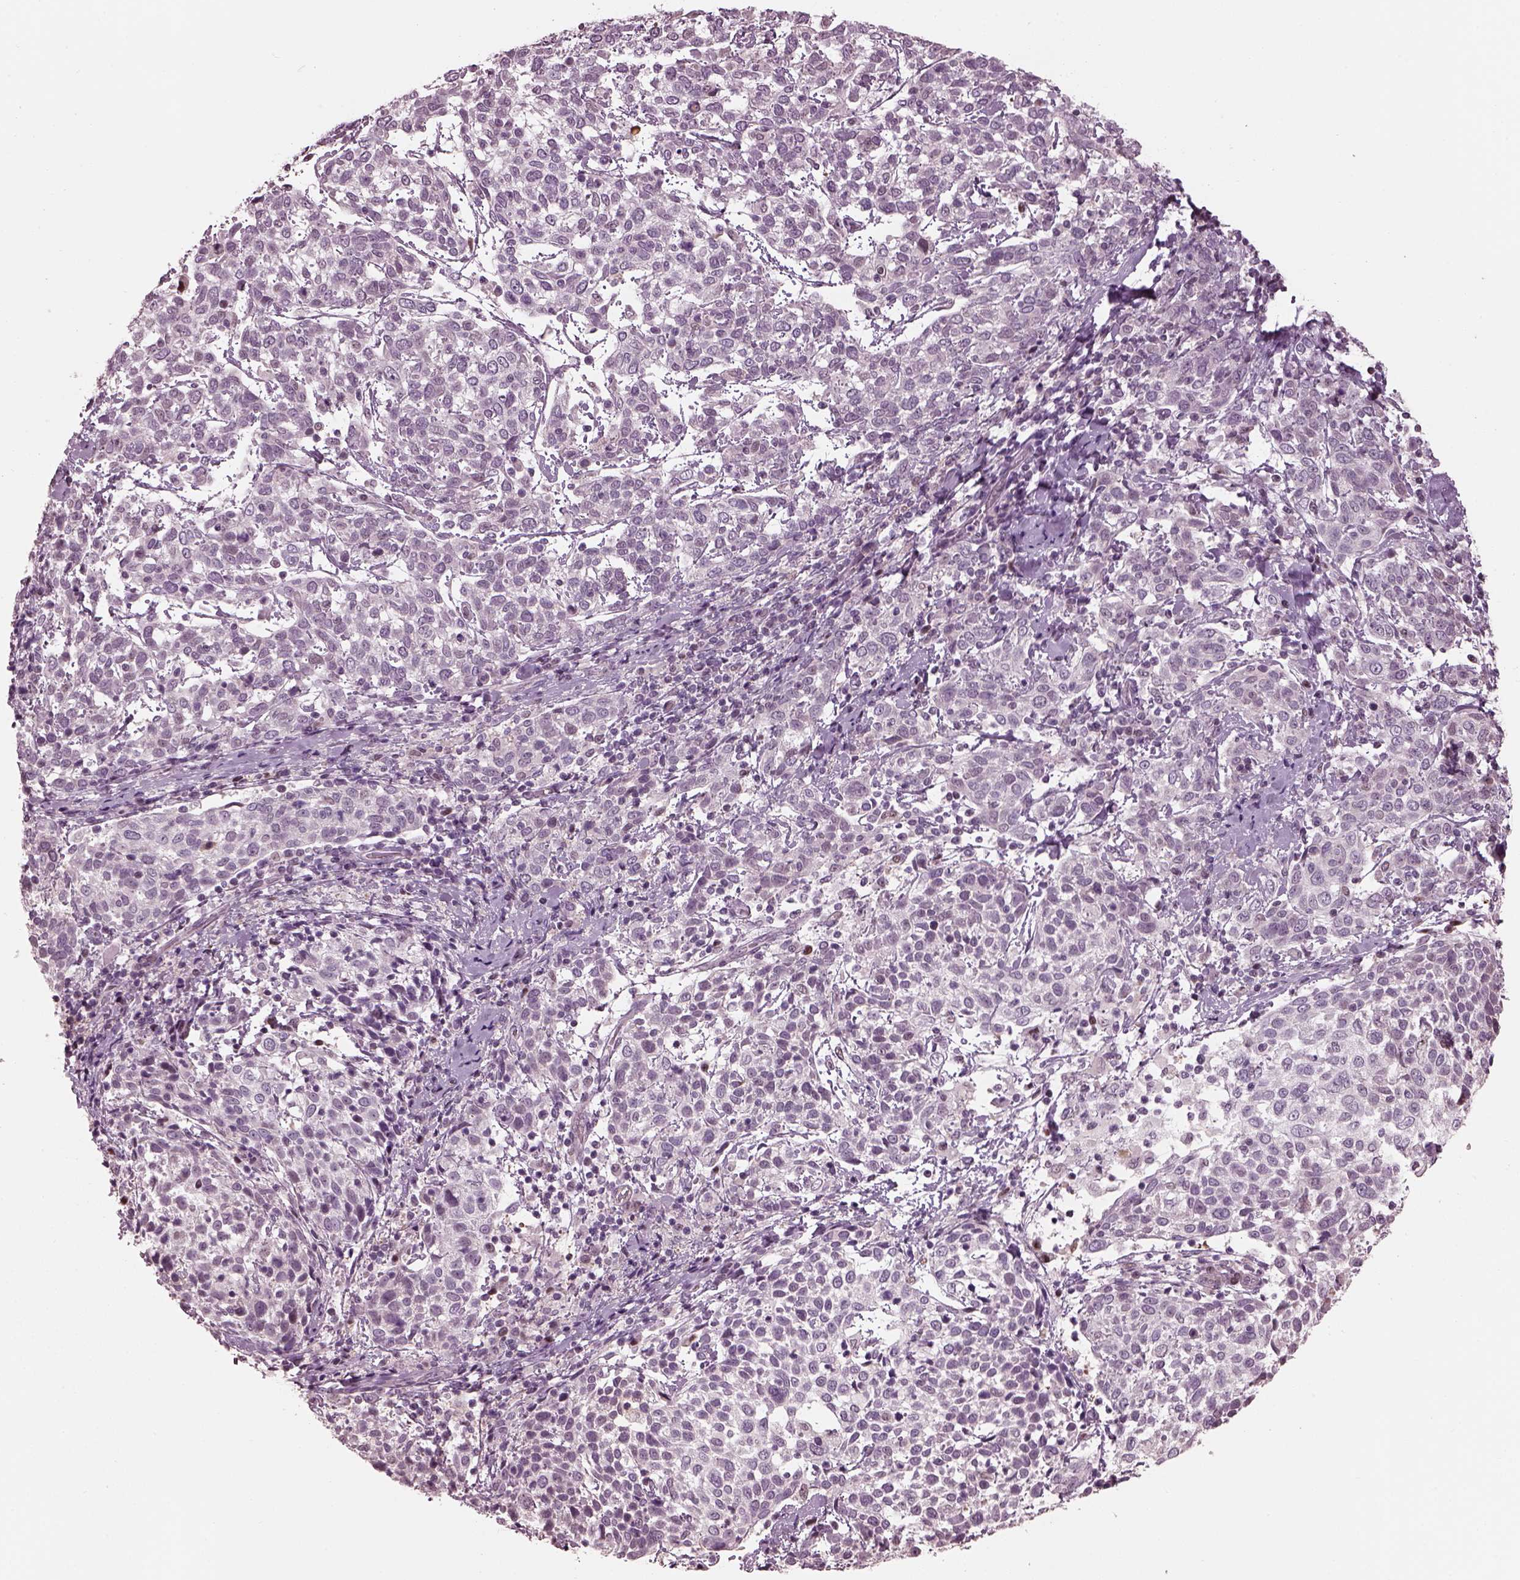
{"staining": {"intensity": "negative", "quantity": "none", "location": "none"}, "tissue": "cervical cancer", "cell_type": "Tumor cells", "image_type": "cancer", "snomed": [{"axis": "morphology", "description": "Squamous cell carcinoma, NOS"}, {"axis": "topography", "description": "Cervix"}], "caption": "The photomicrograph demonstrates no significant positivity in tumor cells of cervical cancer (squamous cell carcinoma). (DAB IHC with hematoxylin counter stain).", "gene": "BFSP1", "patient": {"sex": "female", "age": 61}}